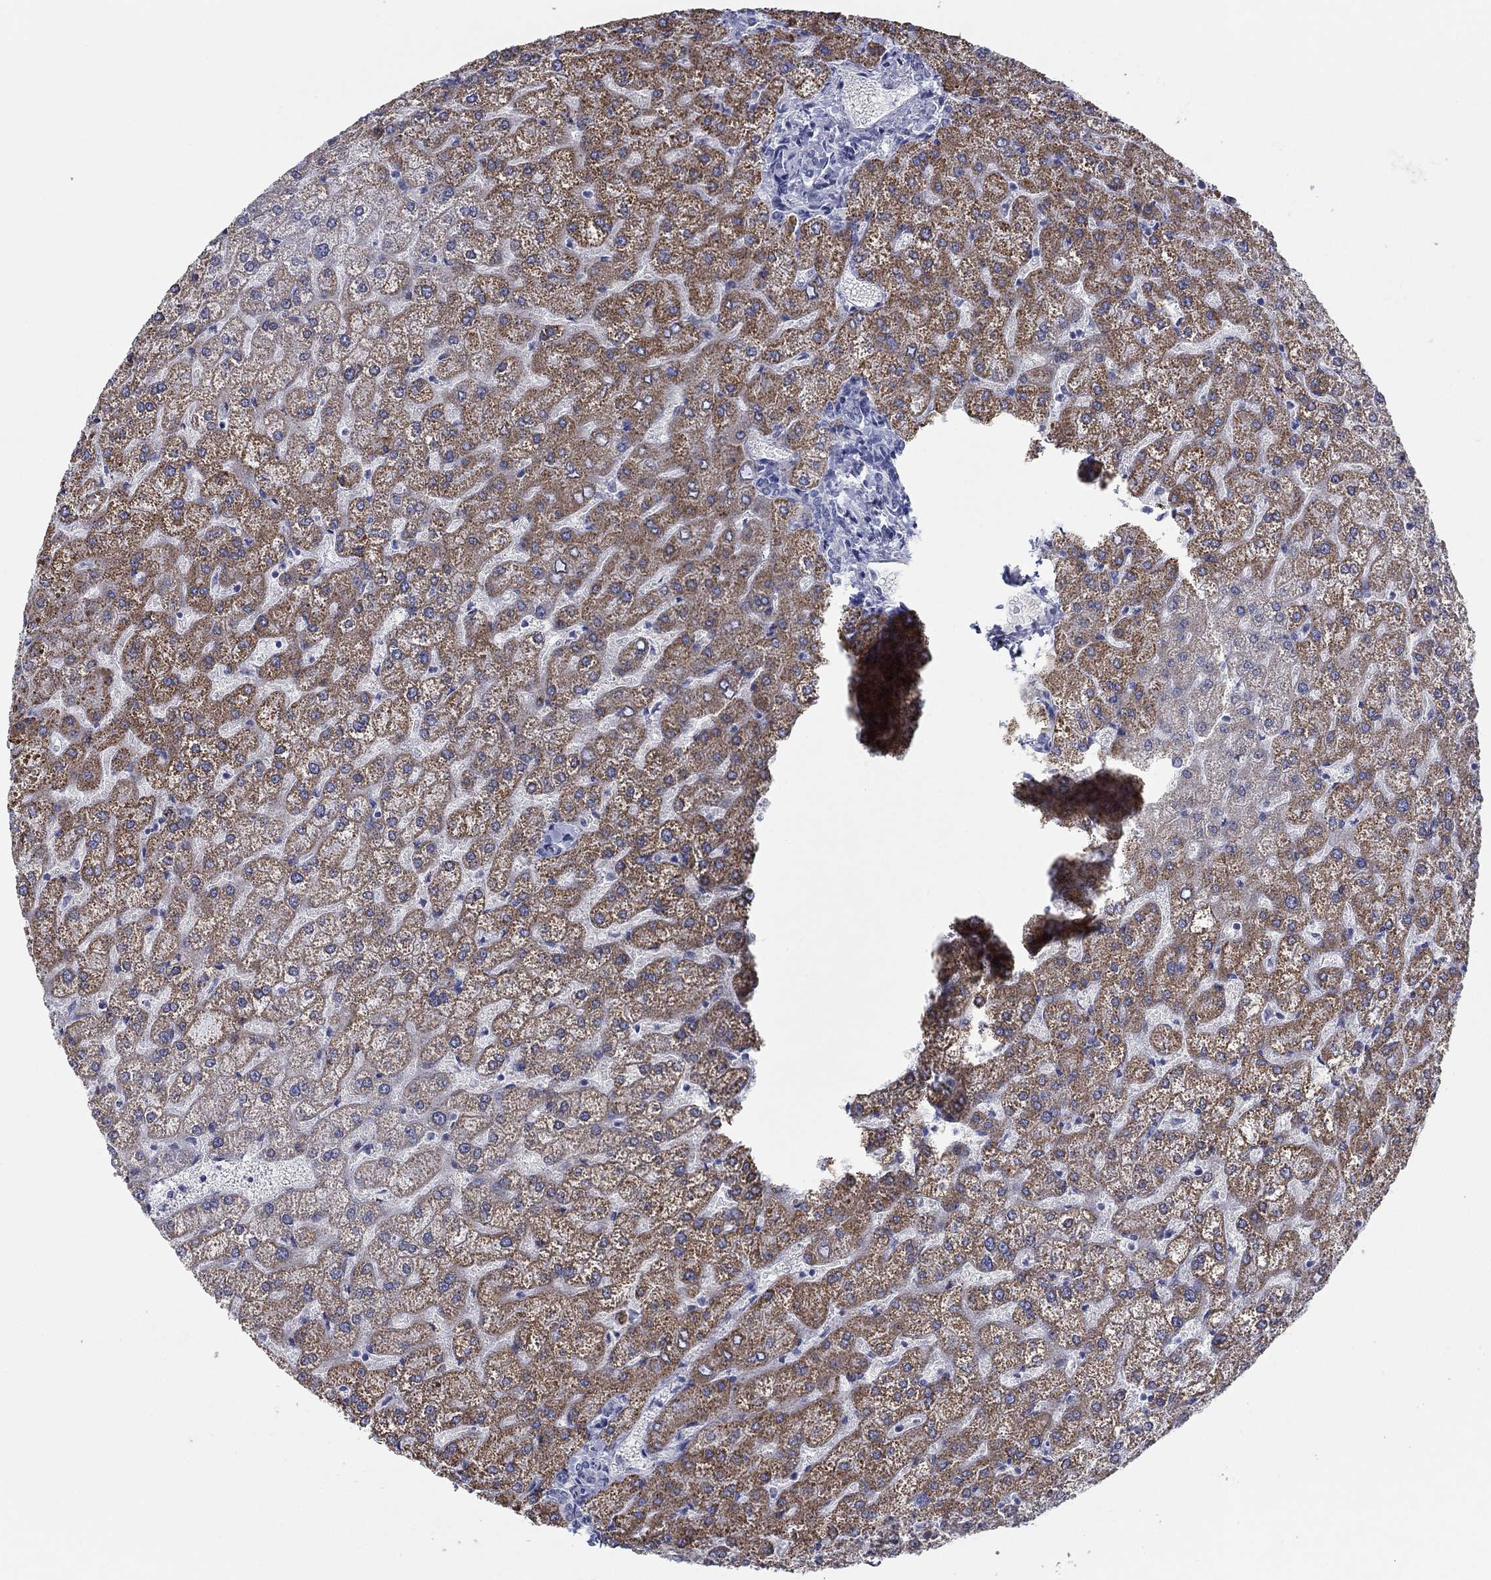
{"staining": {"intensity": "negative", "quantity": "none", "location": "none"}, "tissue": "liver", "cell_type": "Cholangiocytes", "image_type": "normal", "snomed": [{"axis": "morphology", "description": "Normal tissue, NOS"}, {"axis": "topography", "description": "Liver"}], "caption": "An IHC histopathology image of unremarkable liver is shown. There is no staining in cholangiocytes of liver.", "gene": "DNAL1", "patient": {"sex": "female", "age": 32}}